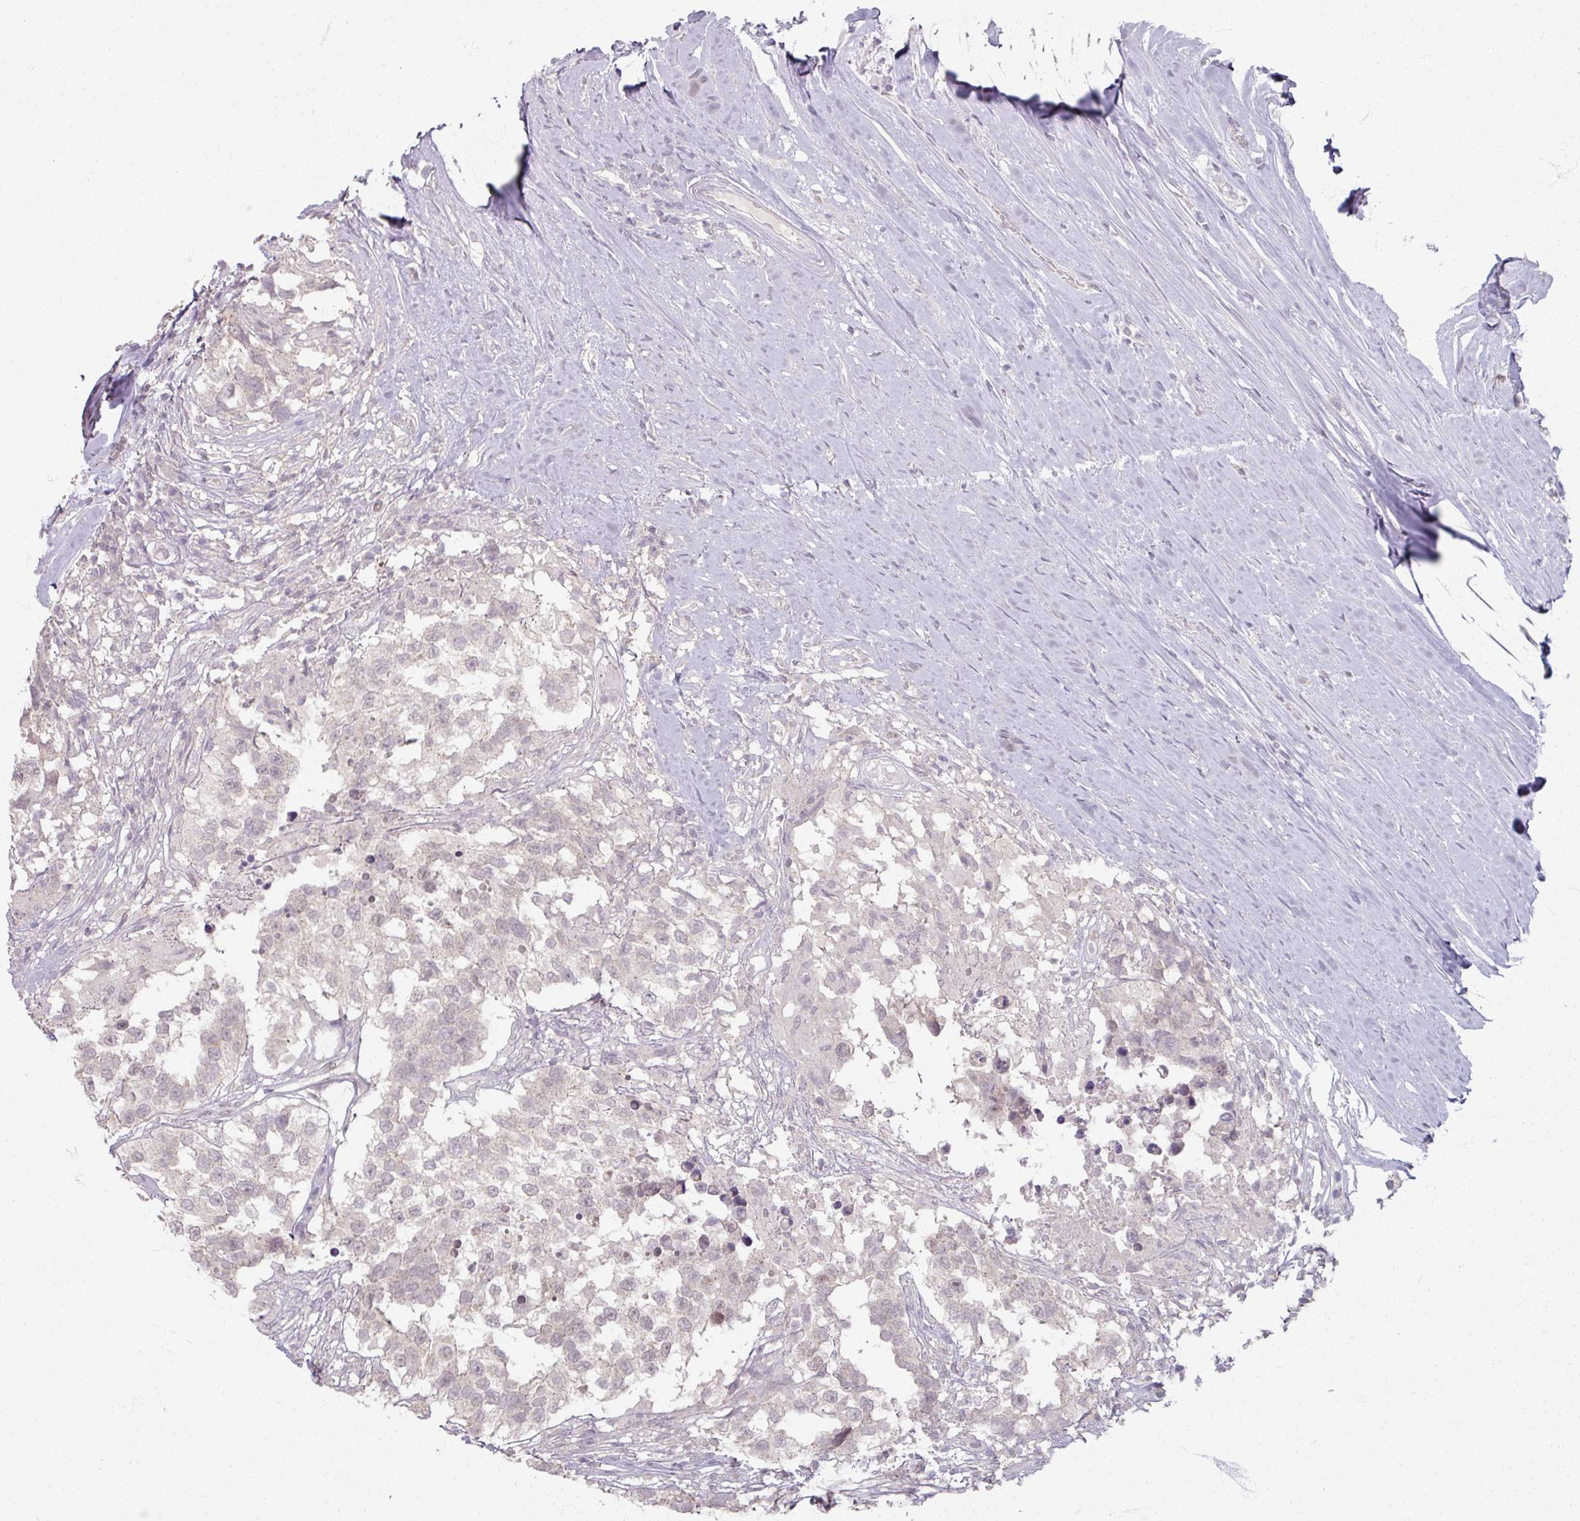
{"staining": {"intensity": "negative", "quantity": "none", "location": "none"}, "tissue": "testis cancer", "cell_type": "Tumor cells", "image_type": "cancer", "snomed": [{"axis": "morphology", "description": "Carcinoma, Embryonal, NOS"}, {"axis": "topography", "description": "Testis"}], "caption": "Immunohistochemistry of testis embryonal carcinoma demonstrates no staining in tumor cells. The staining is performed using DAB brown chromogen with nuclei counter-stained in using hematoxylin.", "gene": "SOX11", "patient": {"sex": "male", "age": 83}}